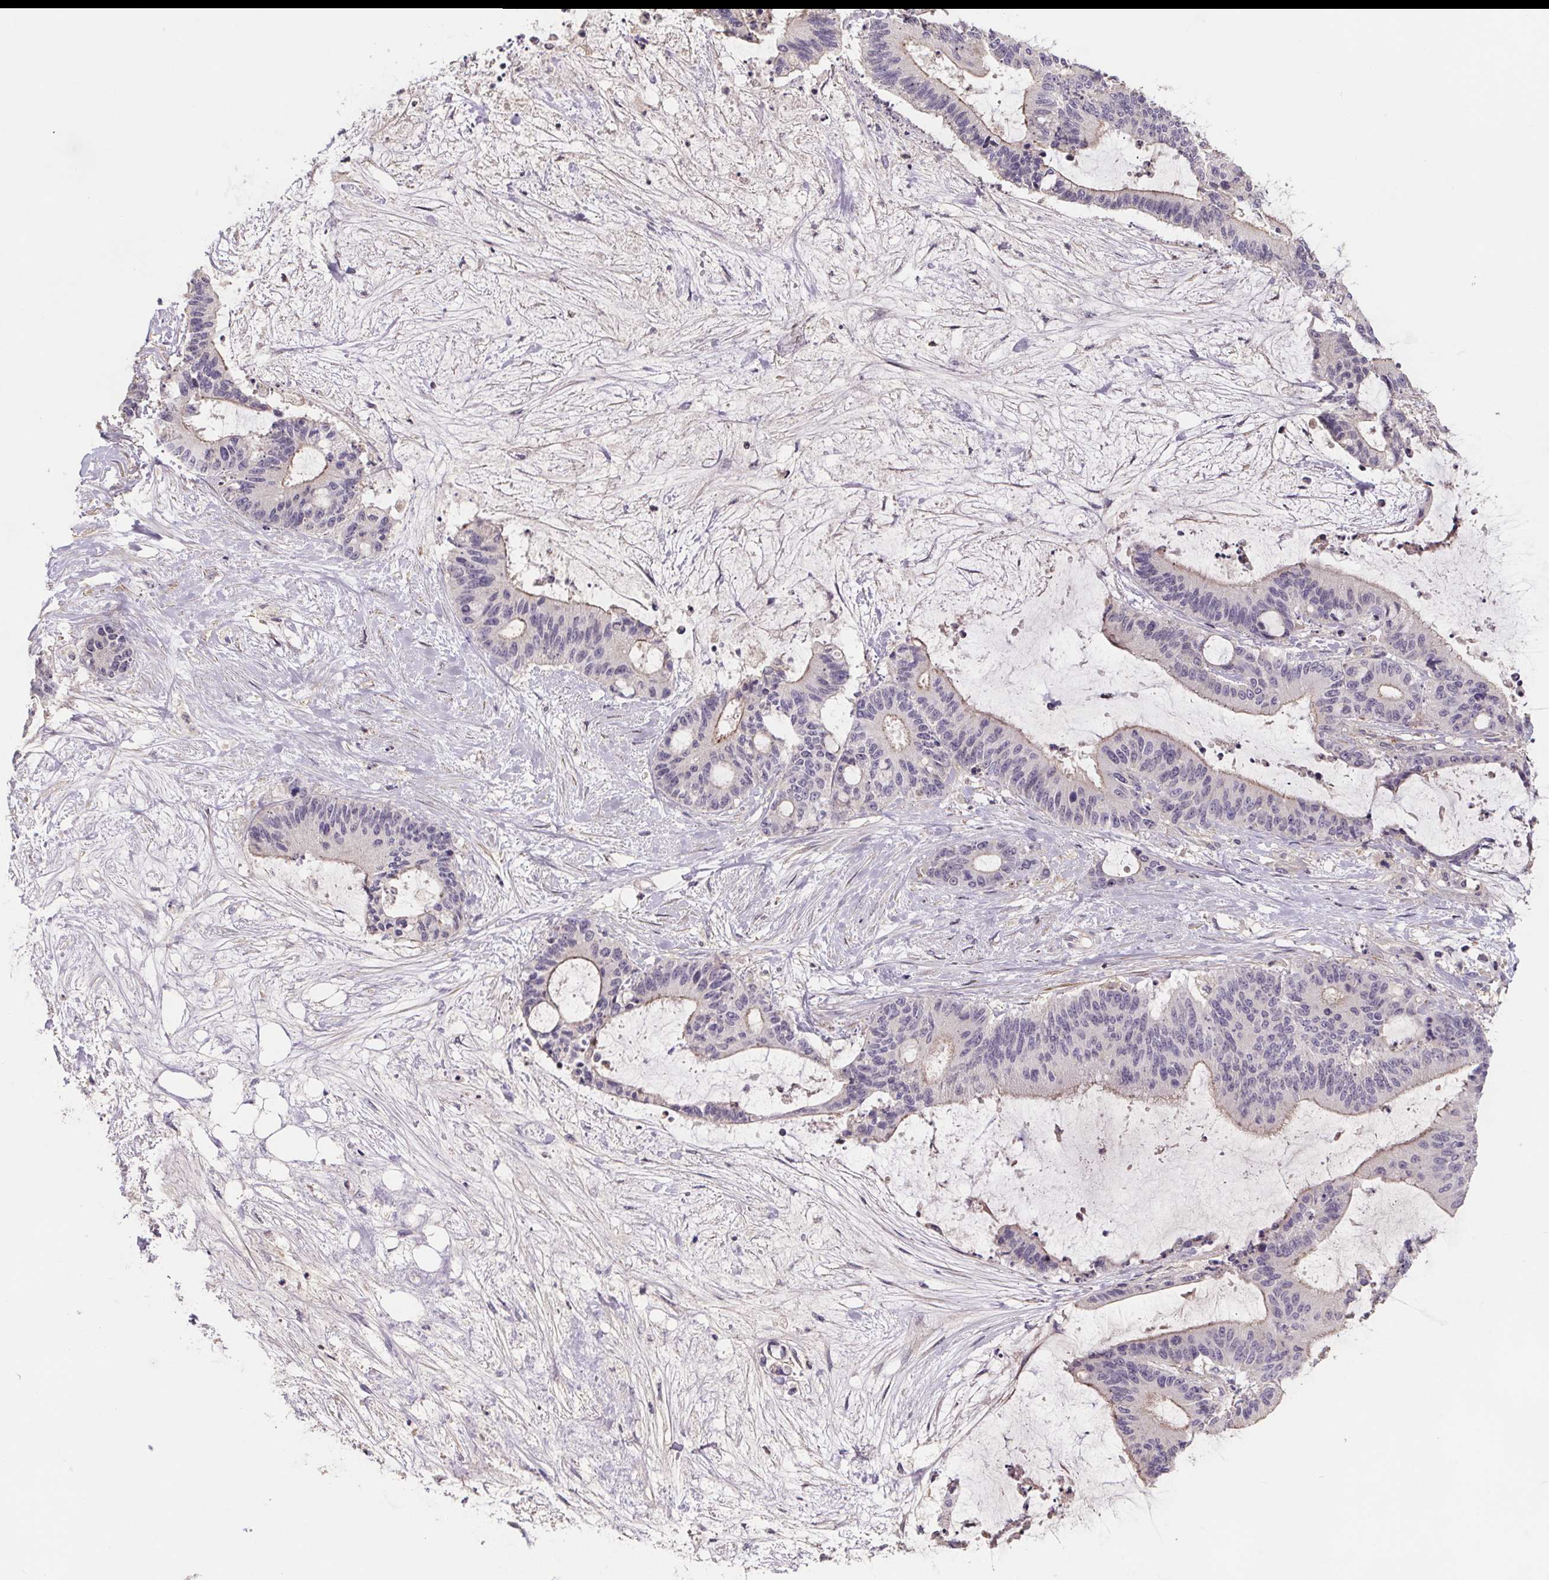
{"staining": {"intensity": "negative", "quantity": "none", "location": "none"}, "tissue": "liver cancer", "cell_type": "Tumor cells", "image_type": "cancer", "snomed": [{"axis": "morphology", "description": "Cholangiocarcinoma"}, {"axis": "topography", "description": "Liver"}], "caption": "High magnification brightfield microscopy of liver cancer stained with DAB (3,3'-diaminobenzidine) (brown) and counterstained with hematoxylin (blue): tumor cells show no significant expression.", "gene": "CLN3", "patient": {"sex": "female", "age": 73}}